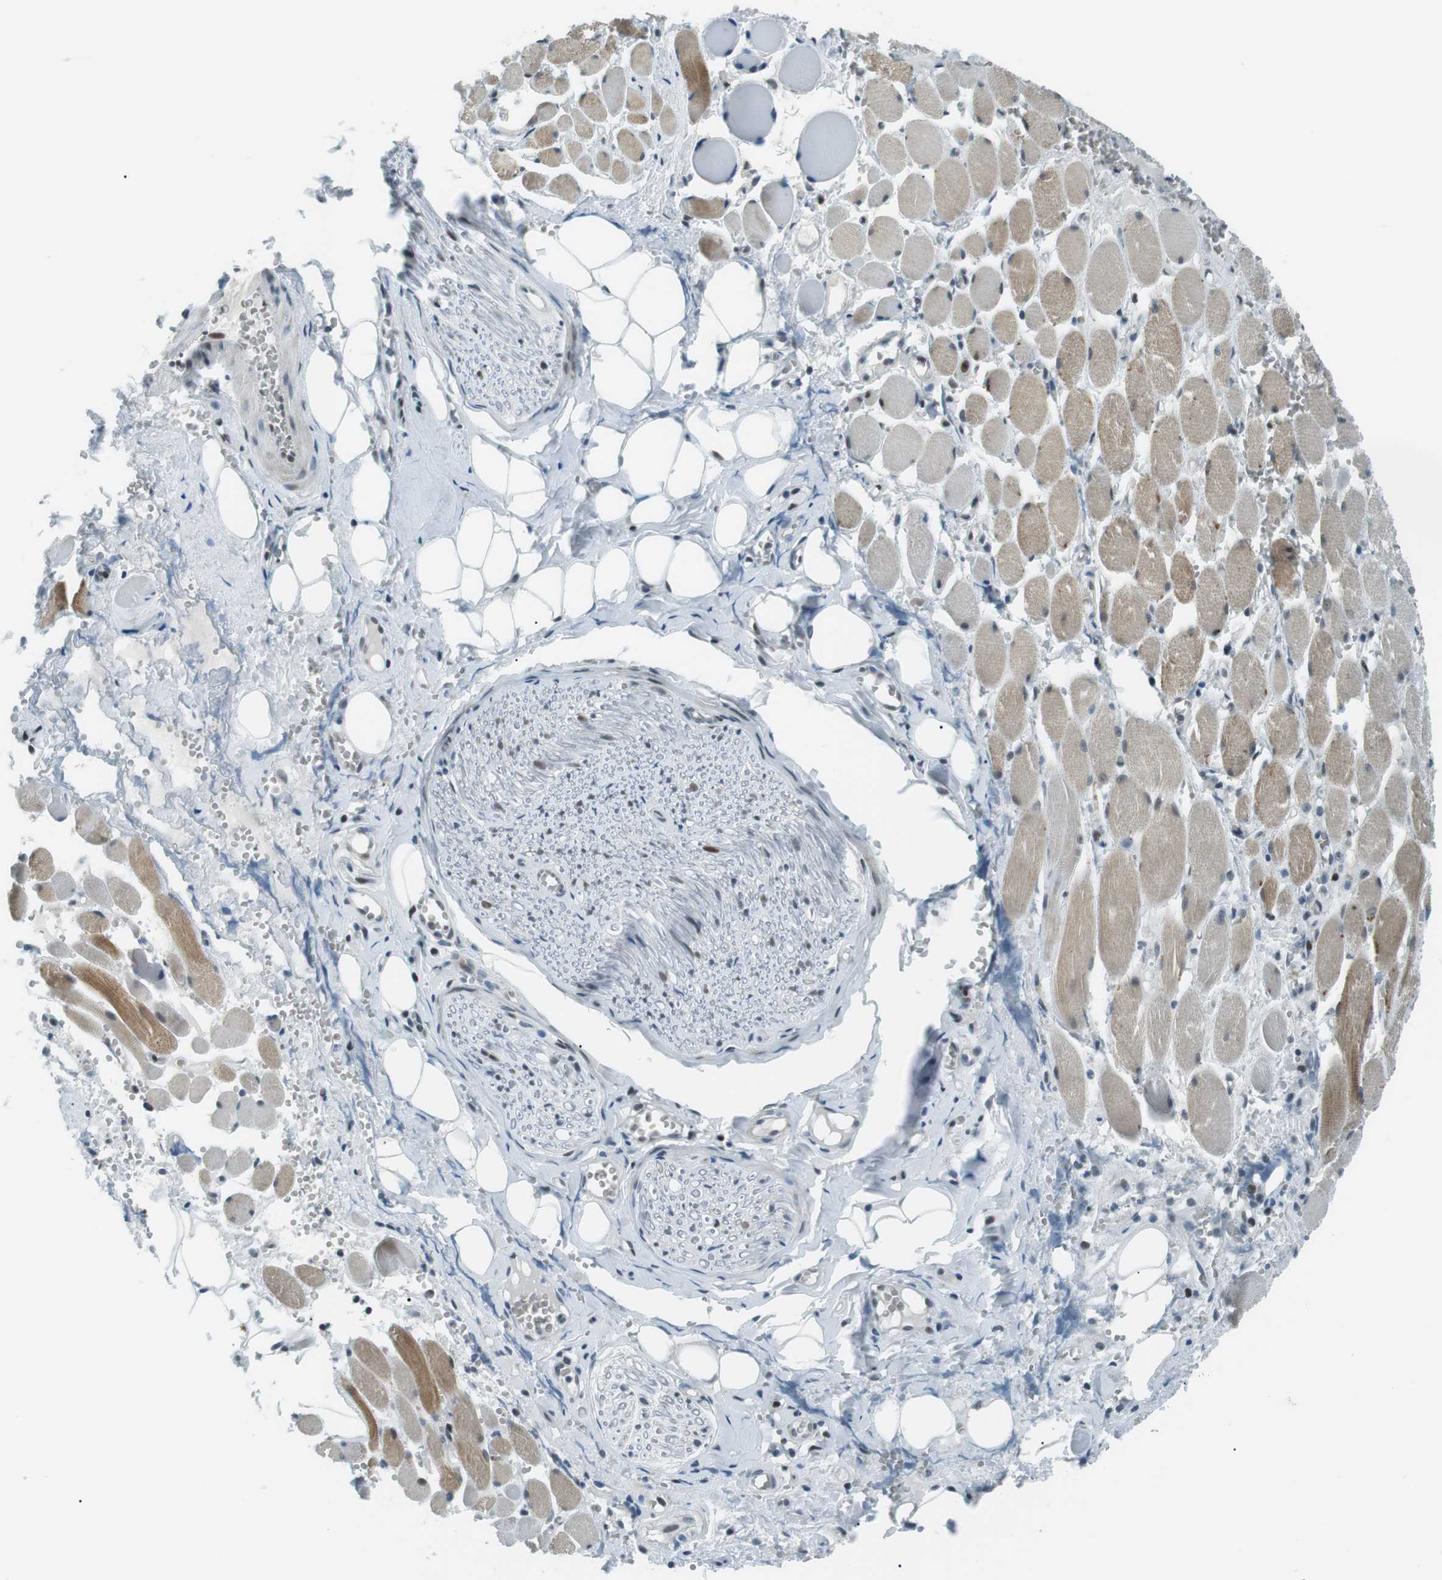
{"staining": {"intensity": "weak", "quantity": "25%-75%", "location": "nuclear"}, "tissue": "adipose tissue", "cell_type": "Adipocytes", "image_type": "normal", "snomed": [{"axis": "morphology", "description": "Squamous cell carcinoma, NOS"}, {"axis": "topography", "description": "Oral tissue"}, {"axis": "topography", "description": "Head-Neck"}], "caption": "Immunohistochemistry of benign adipose tissue demonstrates low levels of weak nuclear expression in about 25%-75% of adipocytes.", "gene": "PJA1", "patient": {"sex": "female", "age": 50}}